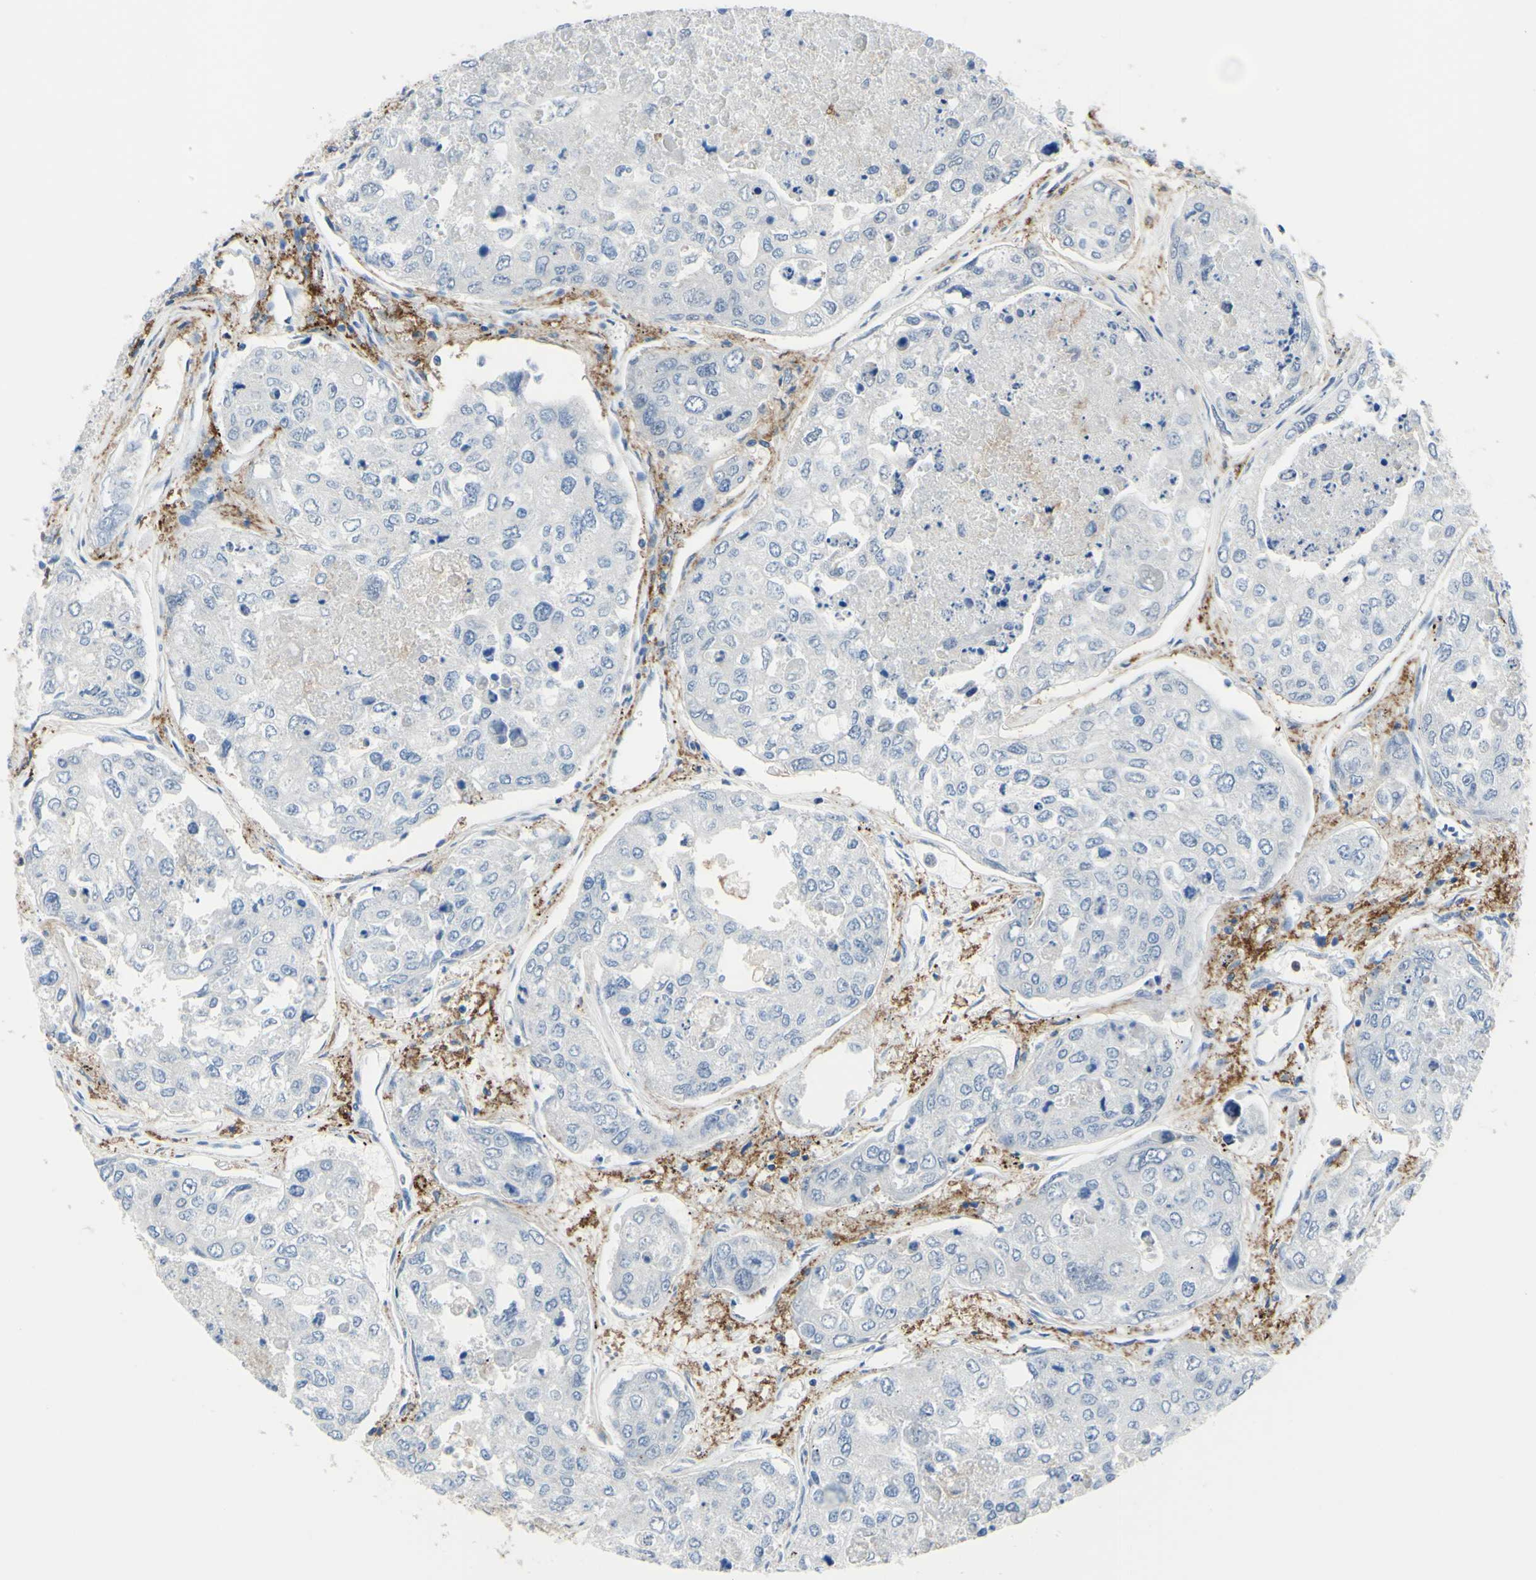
{"staining": {"intensity": "negative", "quantity": "none", "location": "none"}, "tissue": "urothelial cancer", "cell_type": "Tumor cells", "image_type": "cancer", "snomed": [{"axis": "morphology", "description": "Urothelial carcinoma, High grade"}, {"axis": "topography", "description": "Lymph node"}, {"axis": "topography", "description": "Urinary bladder"}], "caption": "An IHC micrograph of high-grade urothelial carcinoma is shown. There is no staining in tumor cells of high-grade urothelial carcinoma.", "gene": "FCGR2A", "patient": {"sex": "male", "age": 51}}